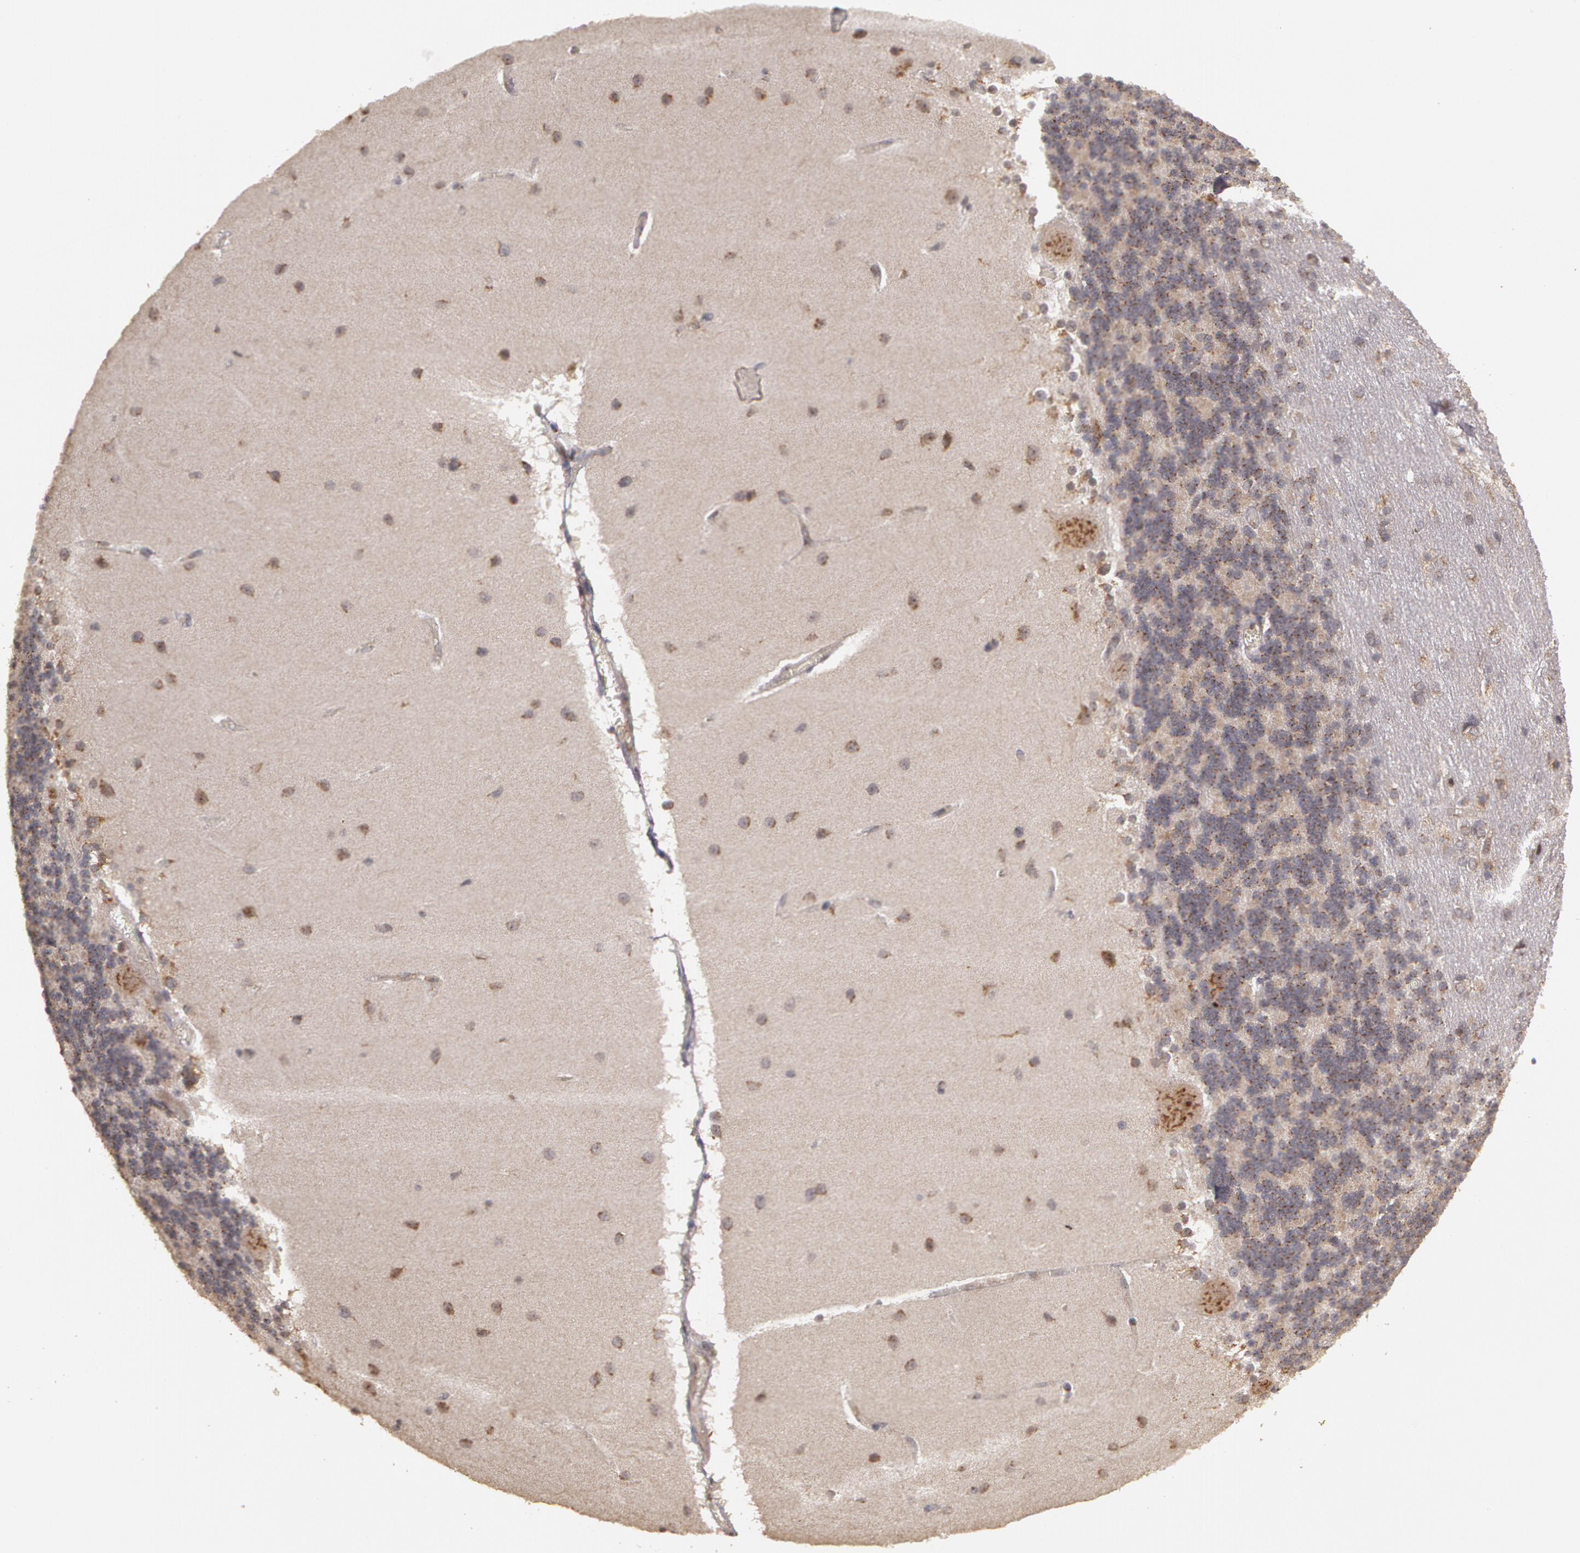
{"staining": {"intensity": "weak", "quantity": "25%-75%", "location": "cytoplasmic/membranous"}, "tissue": "cerebellum", "cell_type": "Cells in granular layer", "image_type": "normal", "snomed": [{"axis": "morphology", "description": "Normal tissue, NOS"}, {"axis": "topography", "description": "Cerebellum"}], "caption": "This is a histology image of IHC staining of normal cerebellum, which shows weak staining in the cytoplasmic/membranous of cells in granular layer.", "gene": "STX5", "patient": {"sex": "female", "age": 54}}